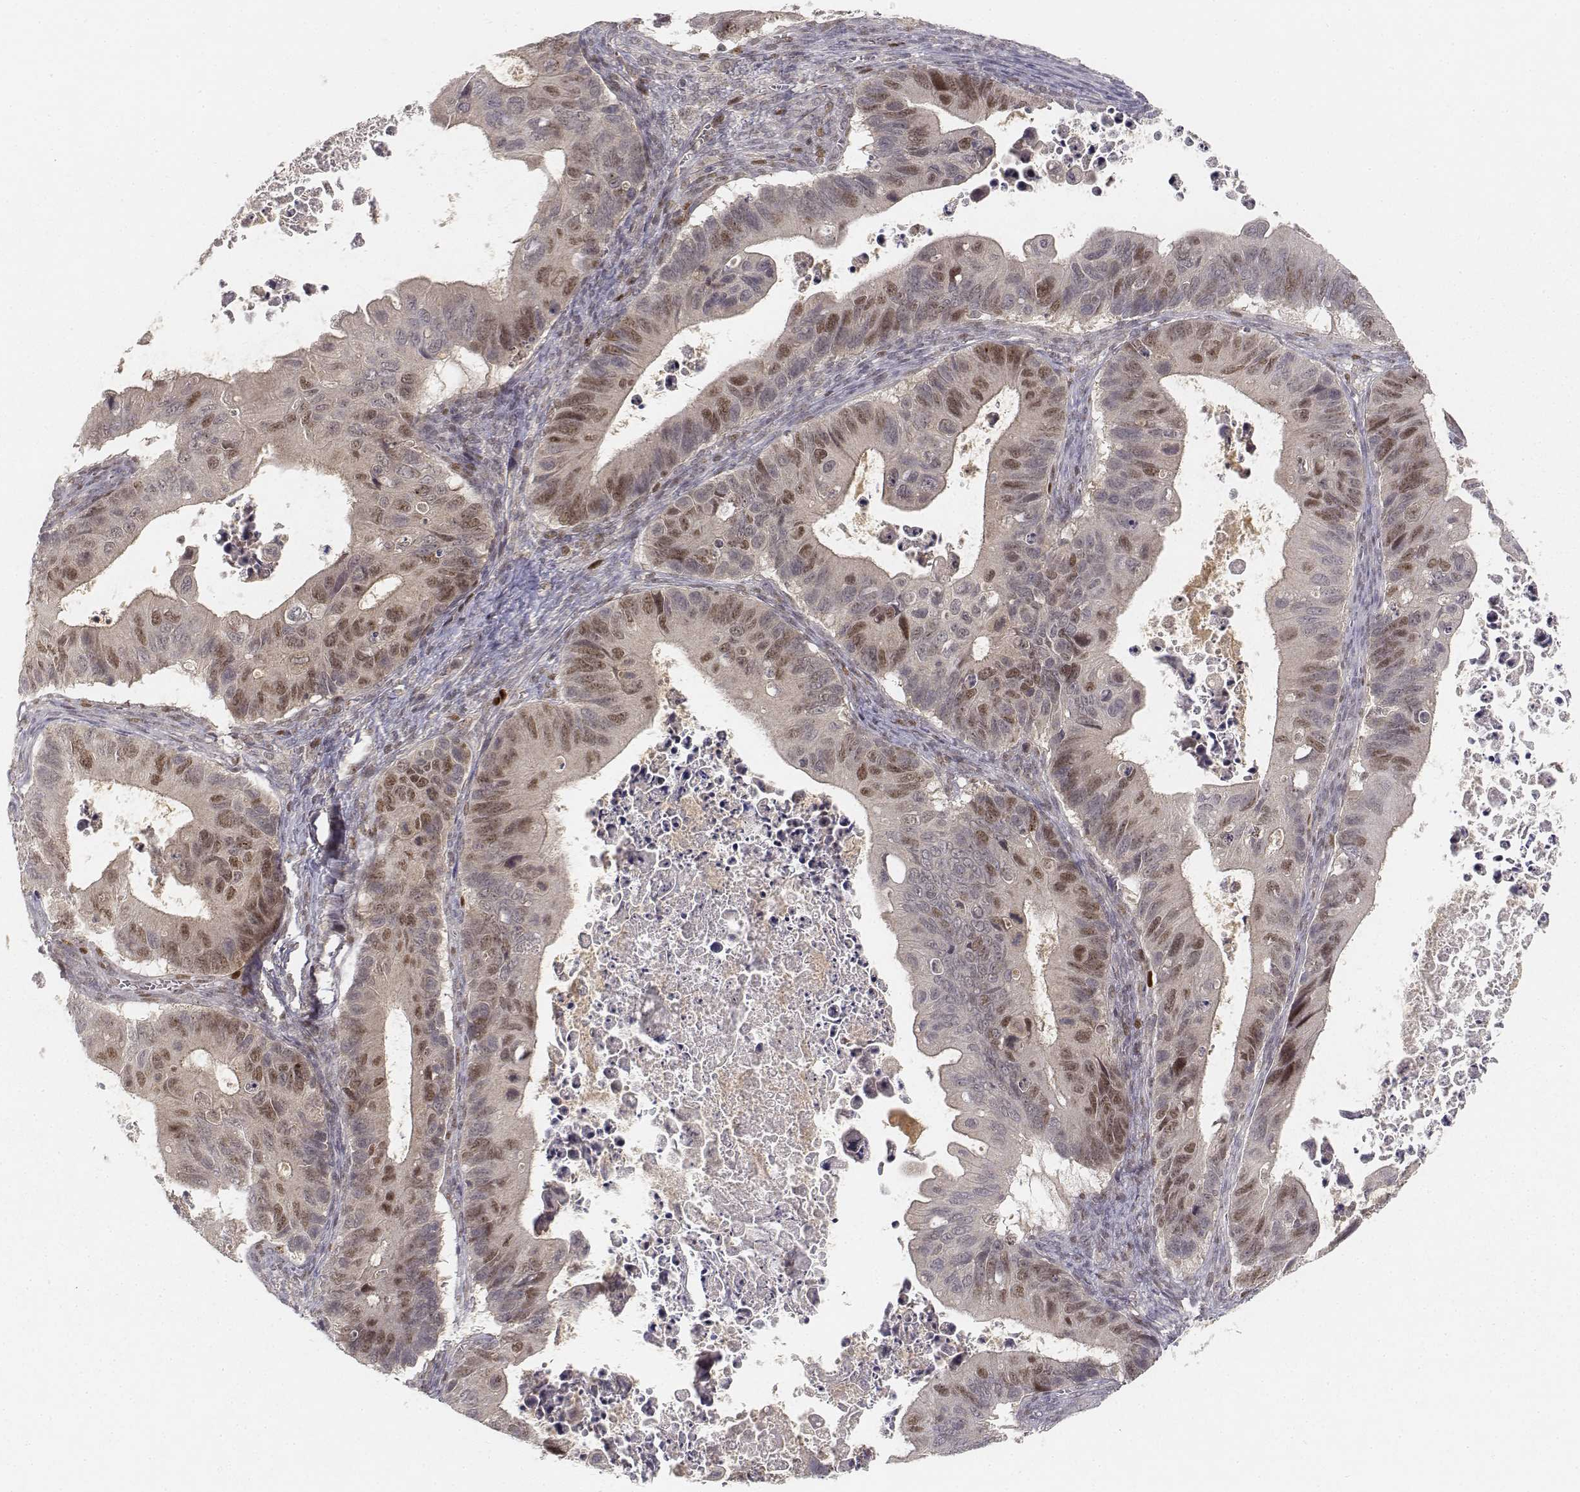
{"staining": {"intensity": "moderate", "quantity": "25%-75%", "location": "nuclear"}, "tissue": "ovarian cancer", "cell_type": "Tumor cells", "image_type": "cancer", "snomed": [{"axis": "morphology", "description": "Cystadenocarcinoma, mucinous, NOS"}, {"axis": "topography", "description": "Ovary"}], "caption": "Protein expression analysis of human ovarian cancer (mucinous cystadenocarcinoma) reveals moderate nuclear expression in approximately 25%-75% of tumor cells.", "gene": "FANCD2", "patient": {"sex": "female", "age": 64}}